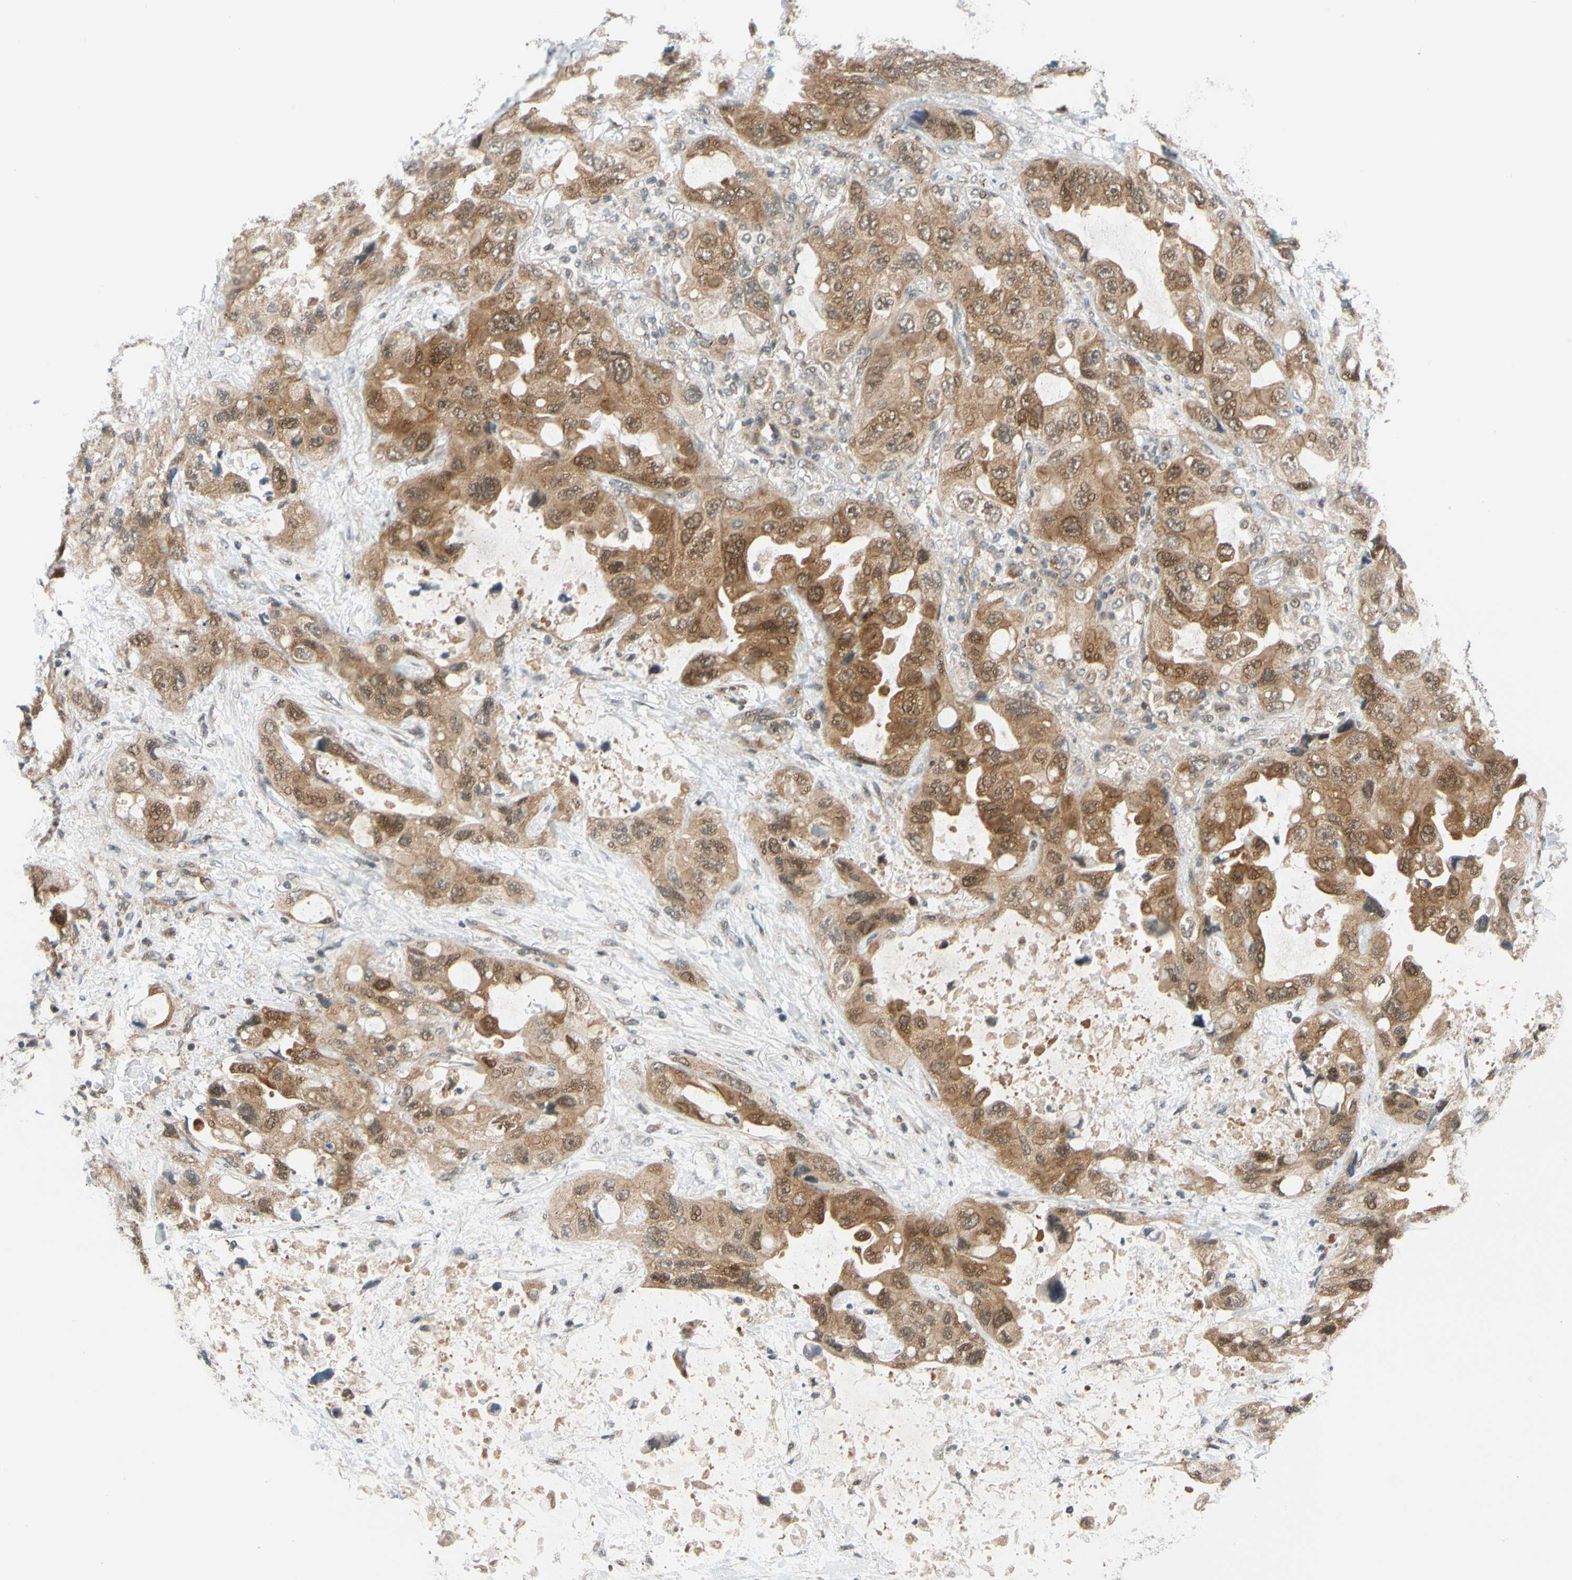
{"staining": {"intensity": "moderate", "quantity": ">75%", "location": "cytoplasmic/membranous,nuclear"}, "tissue": "lung cancer", "cell_type": "Tumor cells", "image_type": "cancer", "snomed": [{"axis": "morphology", "description": "Squamous cell carcinoma, NOS"}, {"axis": "topography", "description": "Lung"}], "caption": "The image reveals staining of squamous cell carcinoma (lung), revealing moderate cytoplasmic/membranous and nuclear protein positivity (brown color) within tumor cells.", "gene": "MAPK9", "patient": {"sex": "female", "age": 73}}